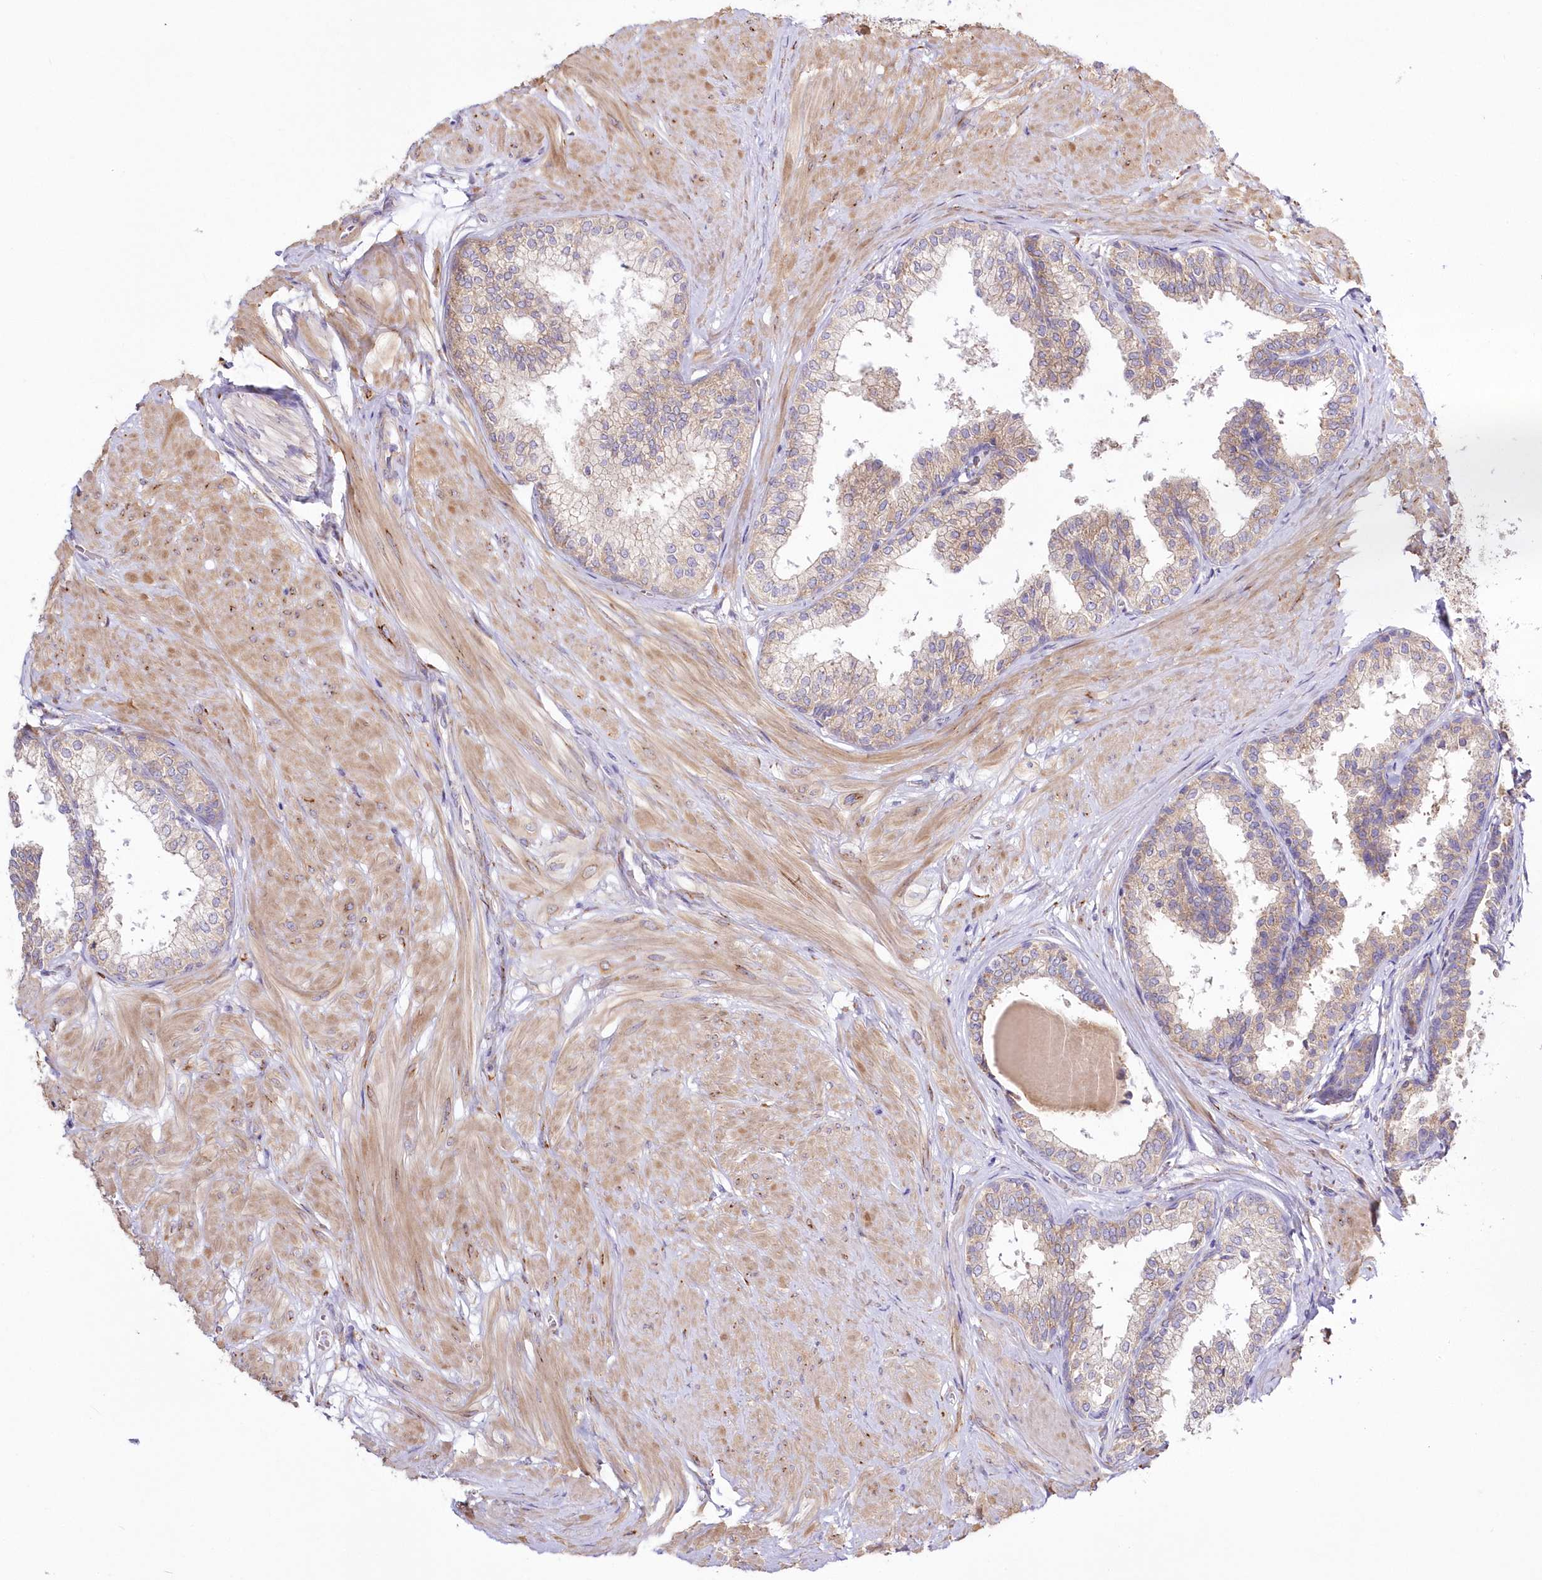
{"staining": {"intensity": "moderate", "quantity": ">75%", "location": "cytoplasmic/membranous"}, "tissue": "prostate", "cell_type": "Glandular cells", "image_type": "normal", "snomed": [{"axis": "morphology", "description": "Normal tissue, NOS"}, {"axis": "topography", "description": "Prostate"}], "caption": "Prostate stained for a protein (brown) reveals moderate cytoplasmic/membranous positive staining in about >75% of glandular cells.", "gene": "ARFGEF3", "patient": {"sex": "male", "age": 48}}